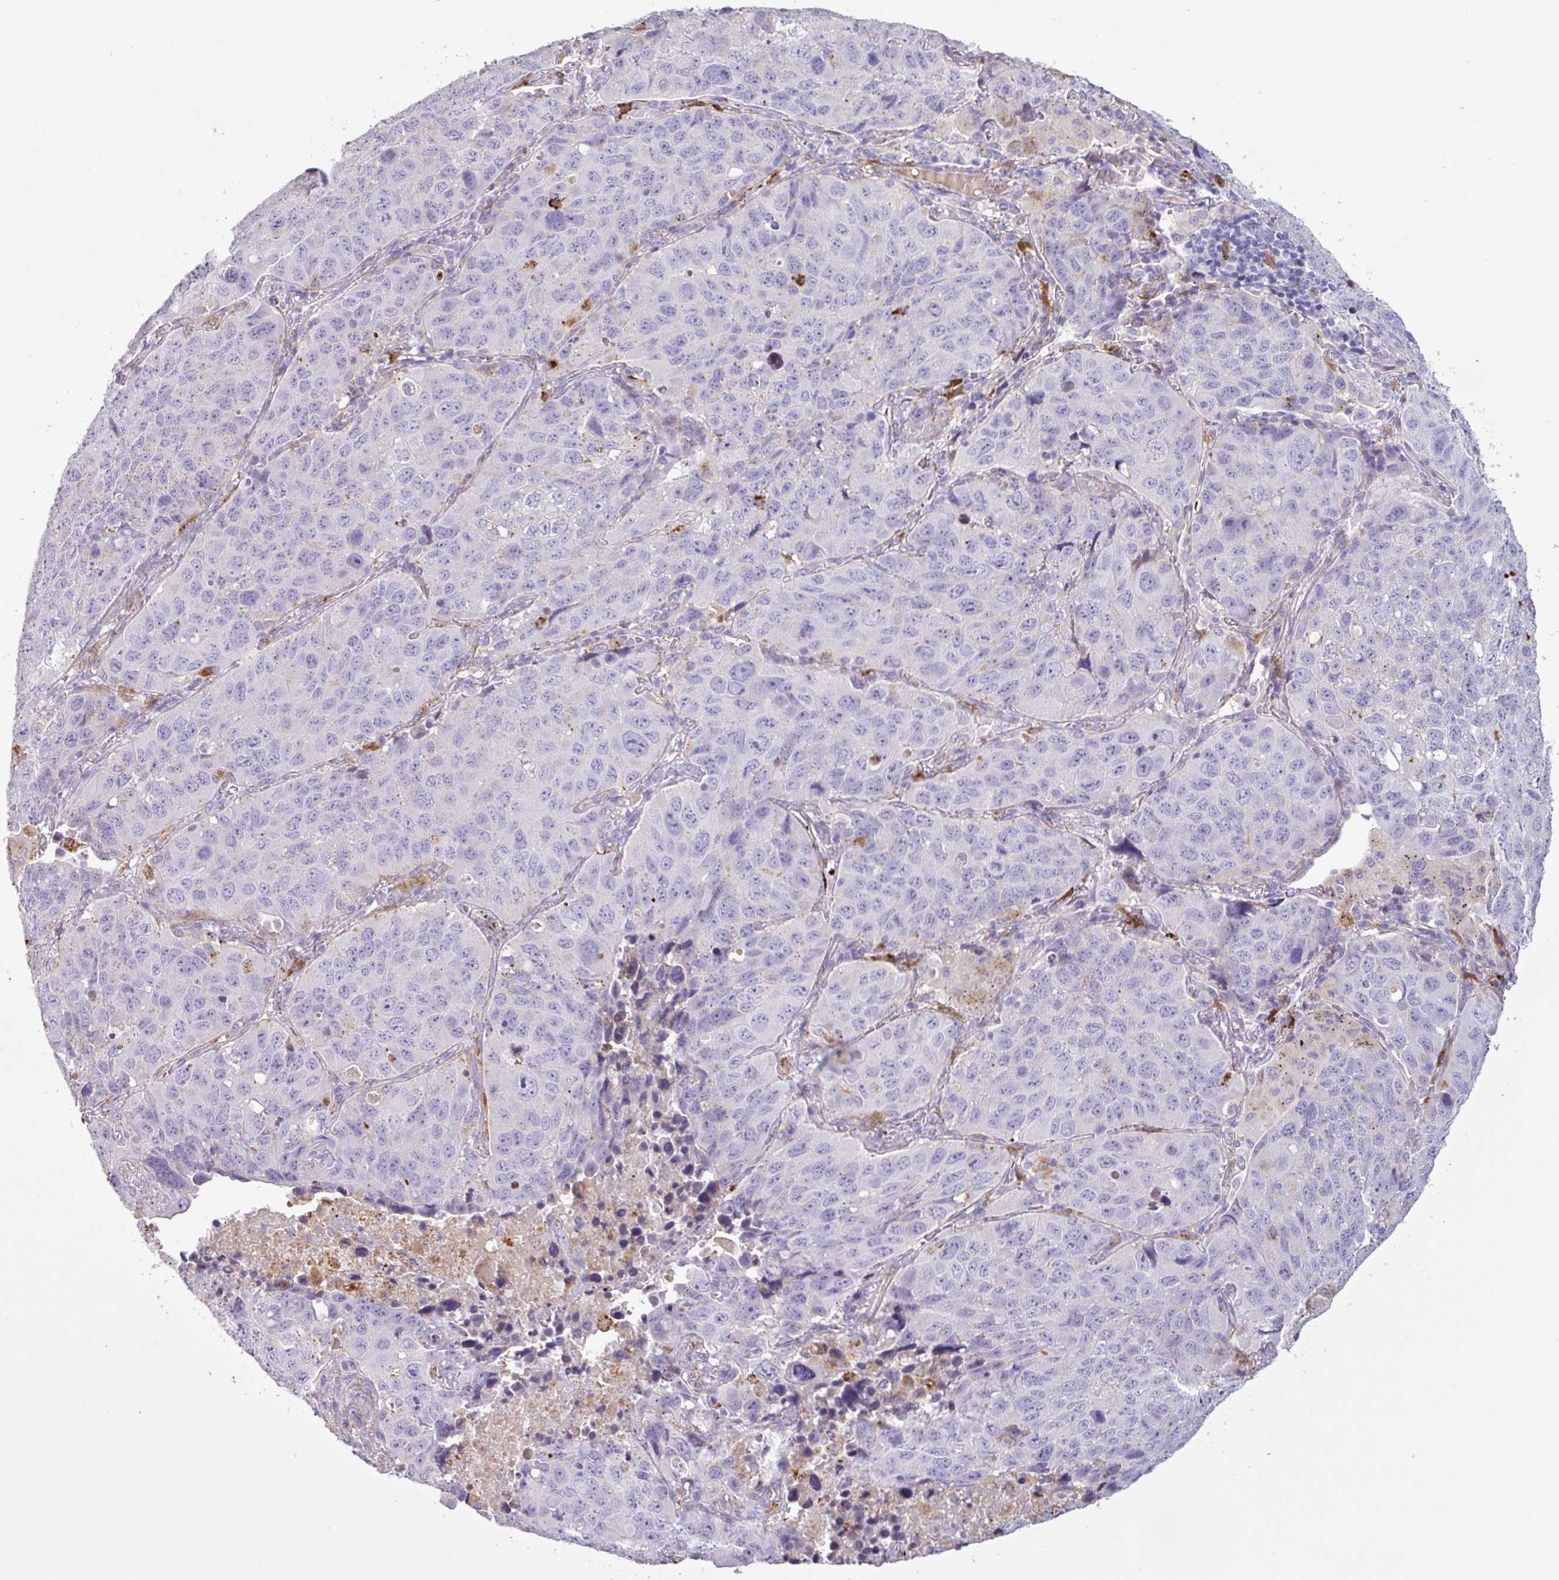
{"staining": {"intensity": "negative", "quantity": "none", "location": "none"}, "tissue": "lung cancer", "cell_type": "Tumor cells", "image_type": "cancer", "snomed": [{"axis": "morphology", "description": "Squamous cell carcinoma, NOS"}, {"axis": "topography", "description": "Lung"}], "caption": "IHC of squamous cell carcinoma (lung) exhibits no expression in tumor cells.", "gene": "C4B", "patient": {"sex": "male", "age": 60}}